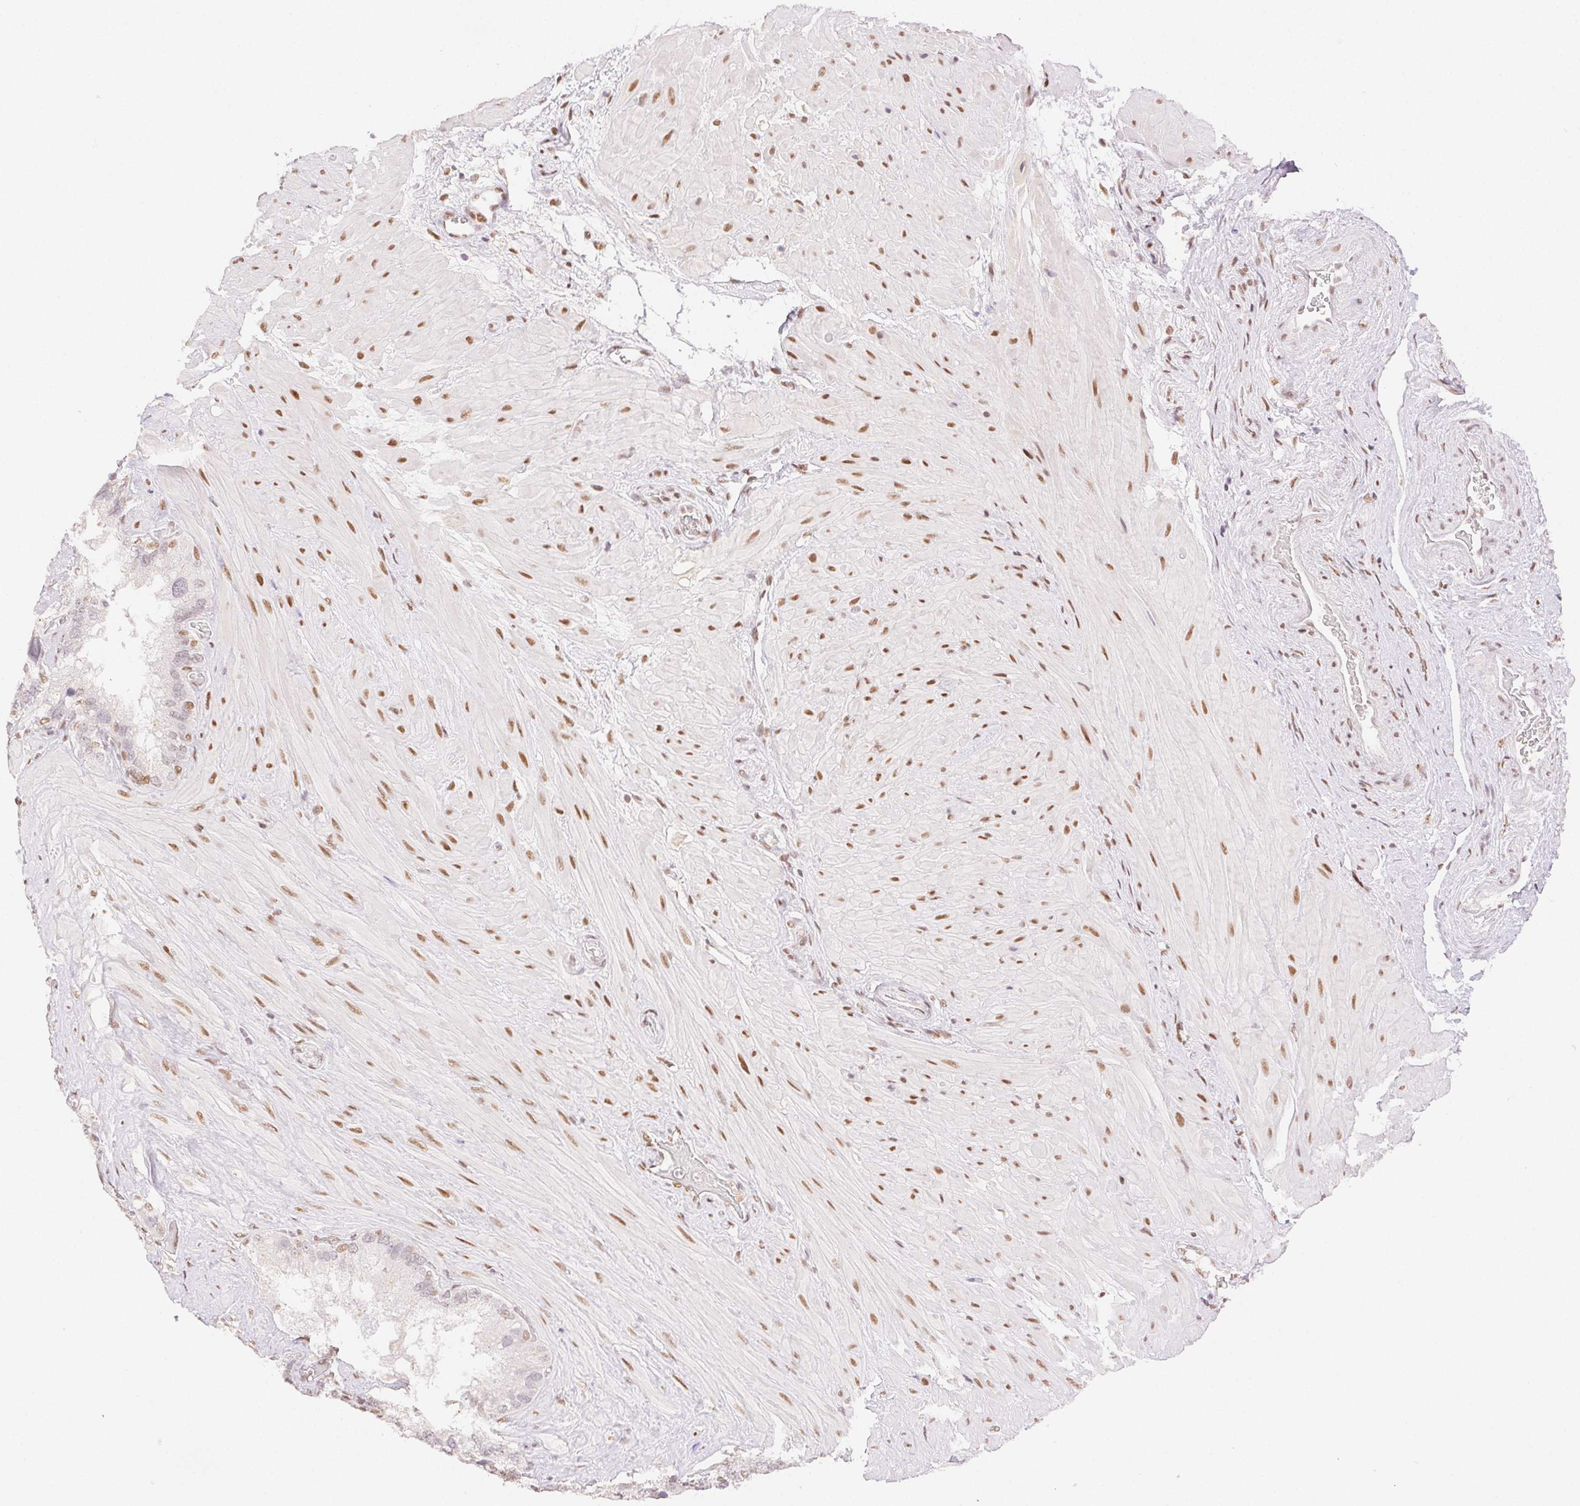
{"staining": {"intensity": "moderate", "quantity": "<25%", "location": "nuclear"}, "tissue": "seminal vesicle", "cell_type": "Glandular cells", "image_type": "normal", "snomed": [{"axis": "morphology", "description": "Normal tissue, NOS"}, {"axis": "topography", "description": "Seminal veicle"}], "caption": "Protein expression analysis of benign seminal vesicle shows moderate nuclear expression in about <25% of glandular cells. (Brightfield microscopy of DAB IHC at high magnification).", "gene": "H2AZ1", "patient": {"sex": "male", "age": 60}}